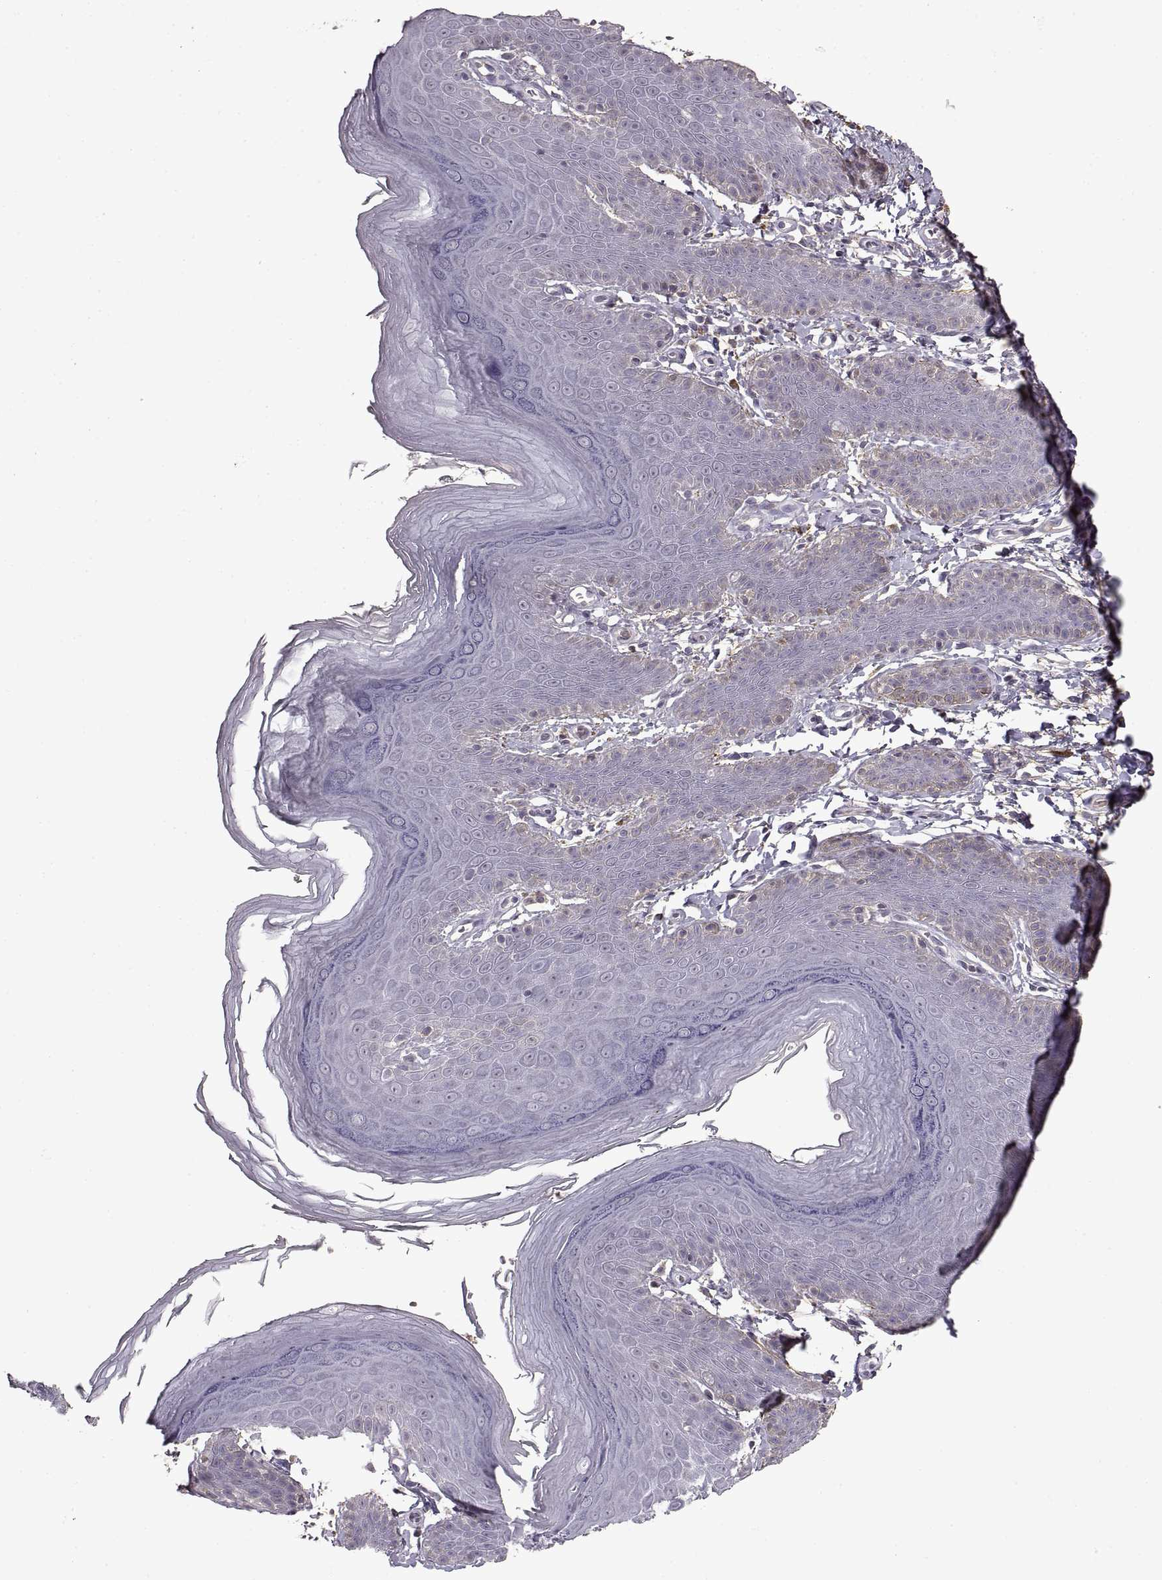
{"staining": {"intensity": "negative", "quantity": "none", "location": "none"}, "tissue": "skin", "cell_type": "Epidermal cells", "image_type": "normal", "snomed": [{"axis": "morphology", "description": "Normal tissue, NOS"}, {"axis": "topography", "description": "Anal"}], "caption": "Immunohistochemistry photomicrograph of benign skin: human skin stained with DAB (3,3'-diaminobenzidine) reveals no significant protein positivity in epidermal cells. The staining is performed using DAB (3,3'-diaminobenzidine) brown chromogen with nuclei counter-stained in using hematoxylin.", "gene": "ADAM11", "patient": {"sex": "male", "age": 53}}